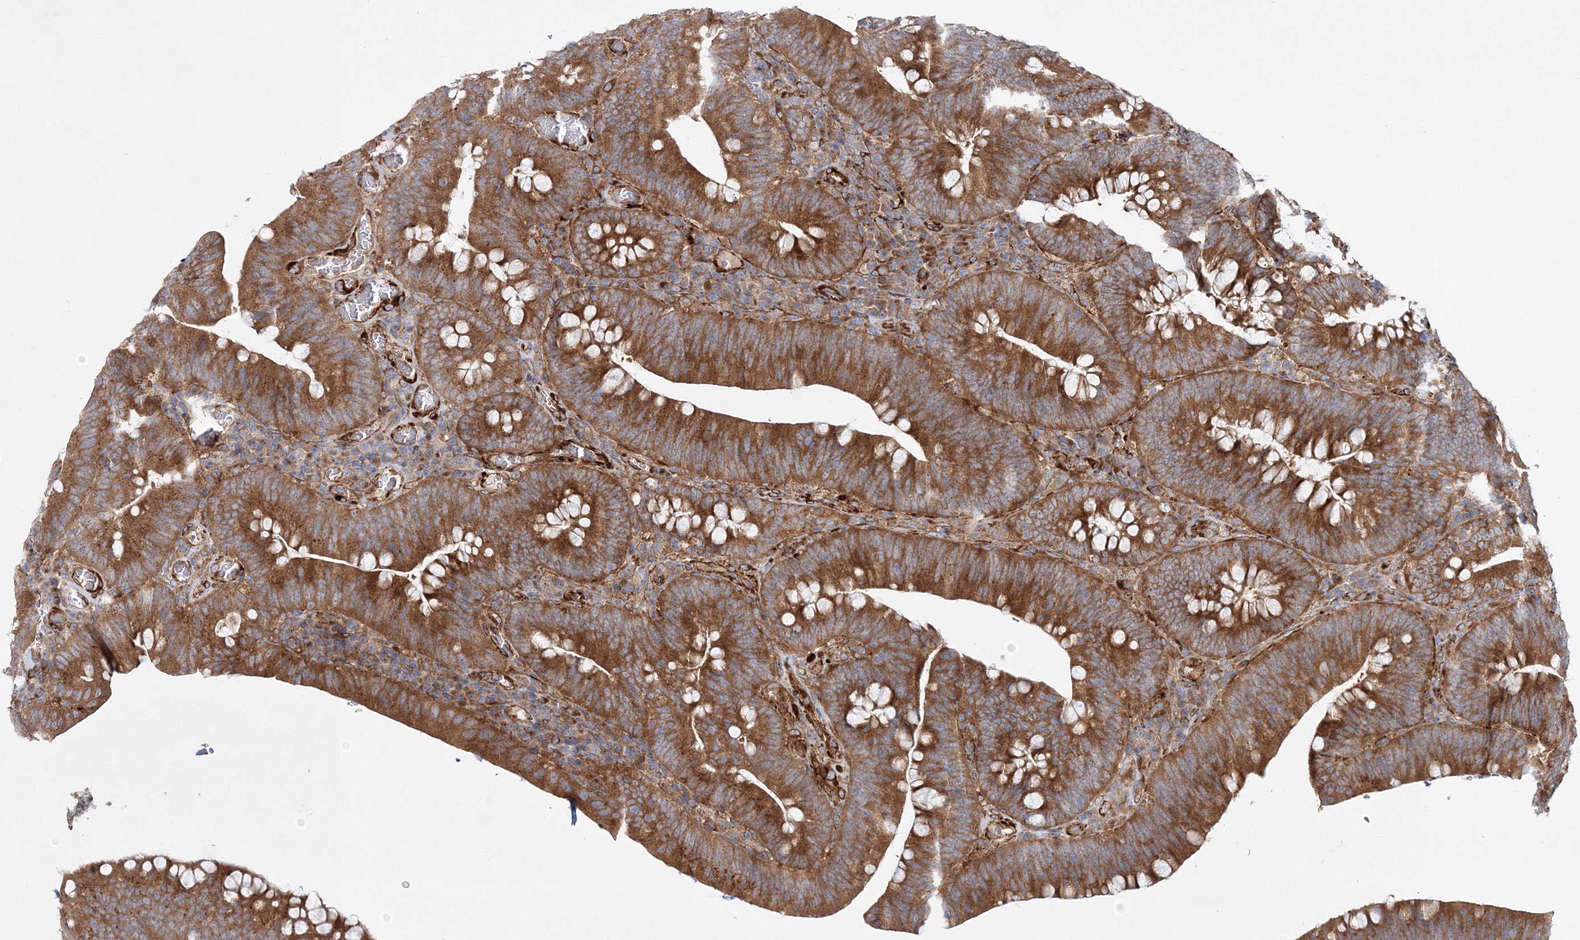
{"staining": {"intensity": "moderate", "quantity": ">75%", "location": "cytoplasmic/membranous"}, "tissue": "colorectal cancer", "cell_type": "Tumor cells", "image_type": "cancer", "snomed": [{"axis": "morphology", "description": "Normal tissue, NOS"}, {"axis": "topography", "description": "Colon"}], "caption": "Immunohistochemical staining of colorectal cancer shows medium levels of moderate cytoplasmic/membranous positivity in approximately >75% of tumor cells.", "gene": "ZFYVE16", "patient": {"sex": "female", "age": 82}}